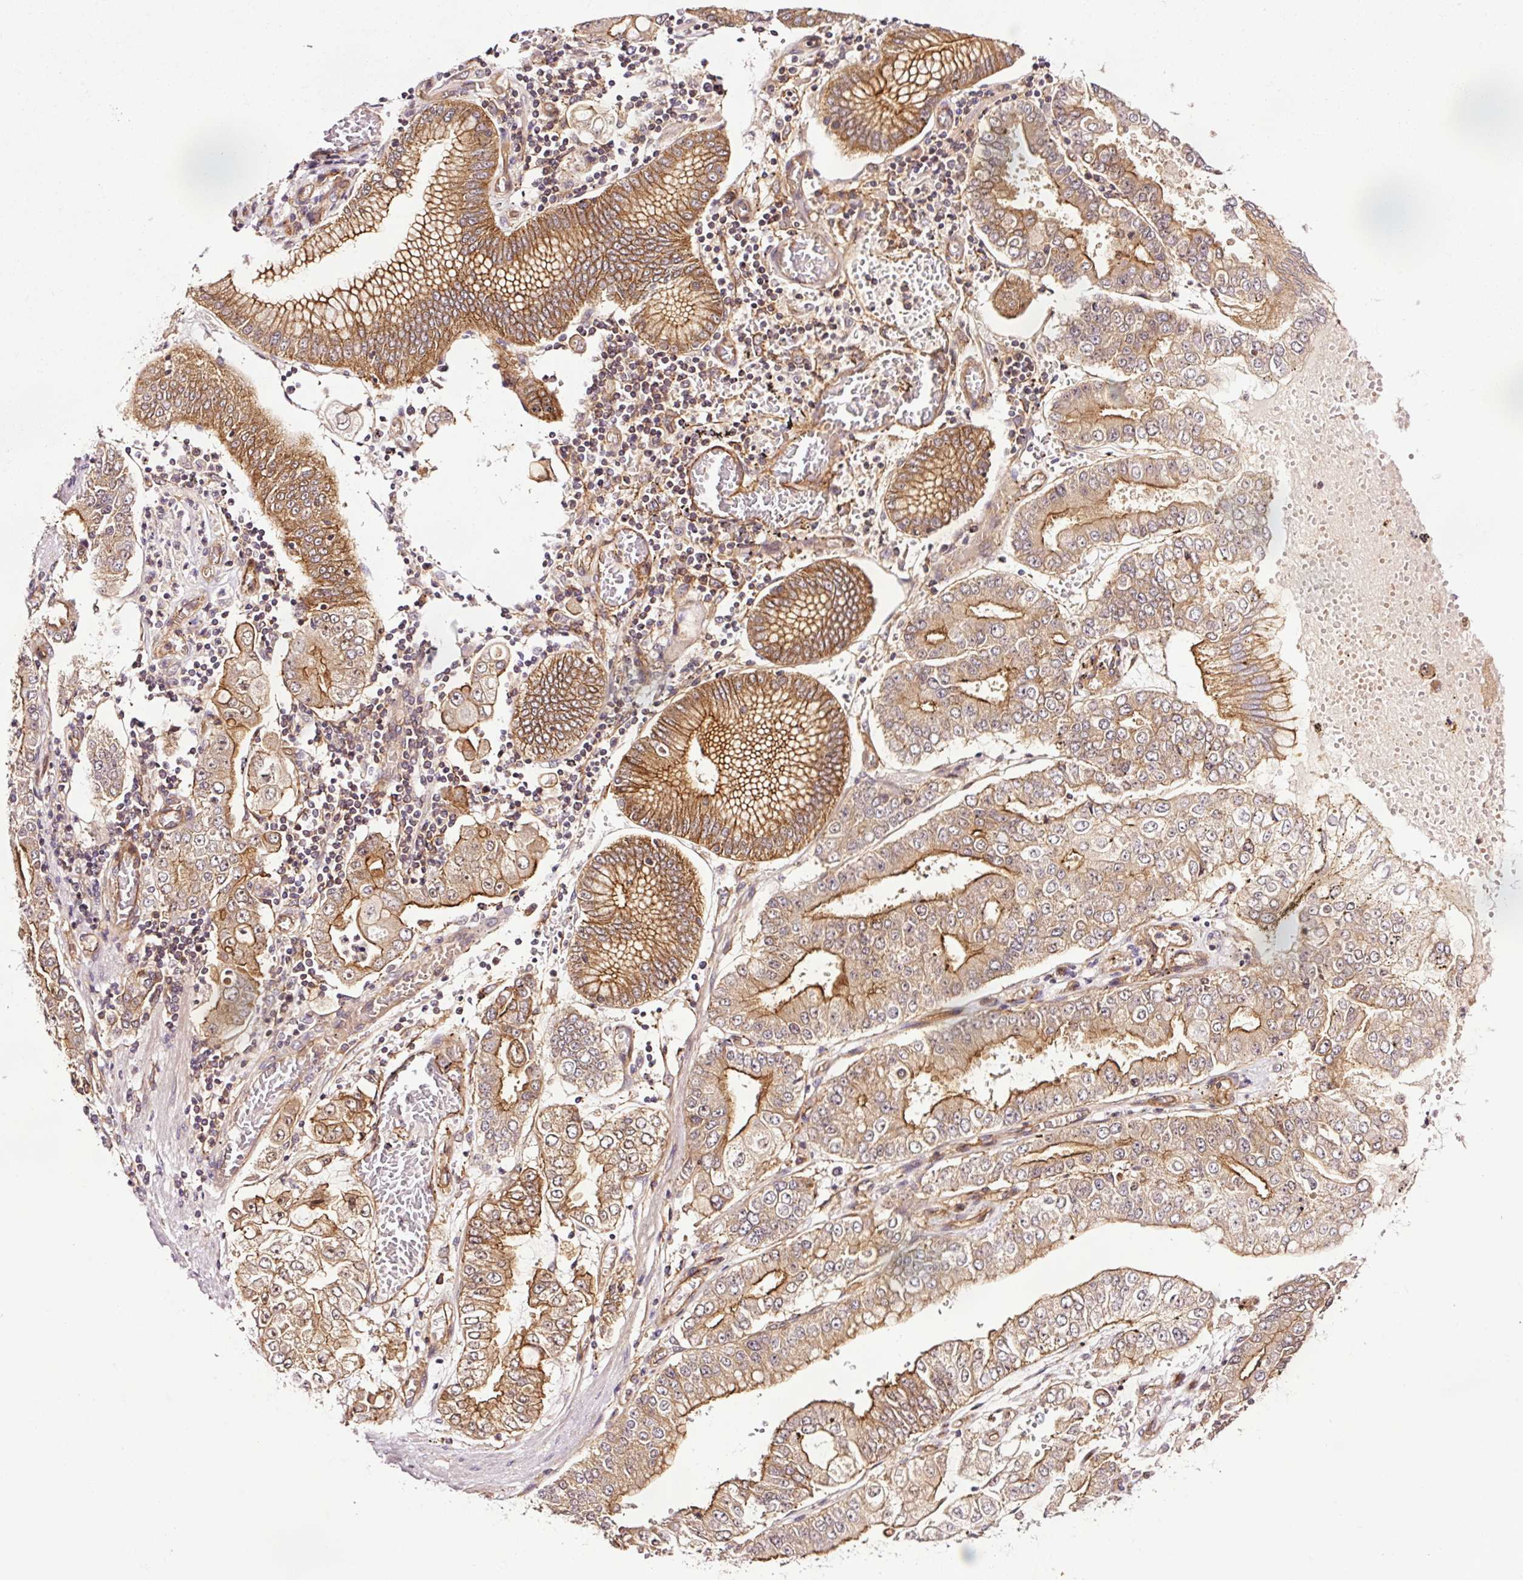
{"staining": {"intensity": "moderate", "quantity": ">75%", "location": "cytoplasmic/membranous"}, "tissue": "stomach cancer", "cell_type": "Tumor cells", "image_type": "cancer", "snomed": [{"axis": "morphology", "description": "Adenocarcinoma, NOS"}, {"axis": "topography", "description": "Stomach"}], "caption": "High-power microscopy captured an immunohistochemistry (IHC) image of adenocarcinoma (stomach), revealing moderate cytoplasmic/membranous staining in approximately >75% of tumor cells.", "gene": "METAP1", "patient": {"sex": "male", "age": 76}}